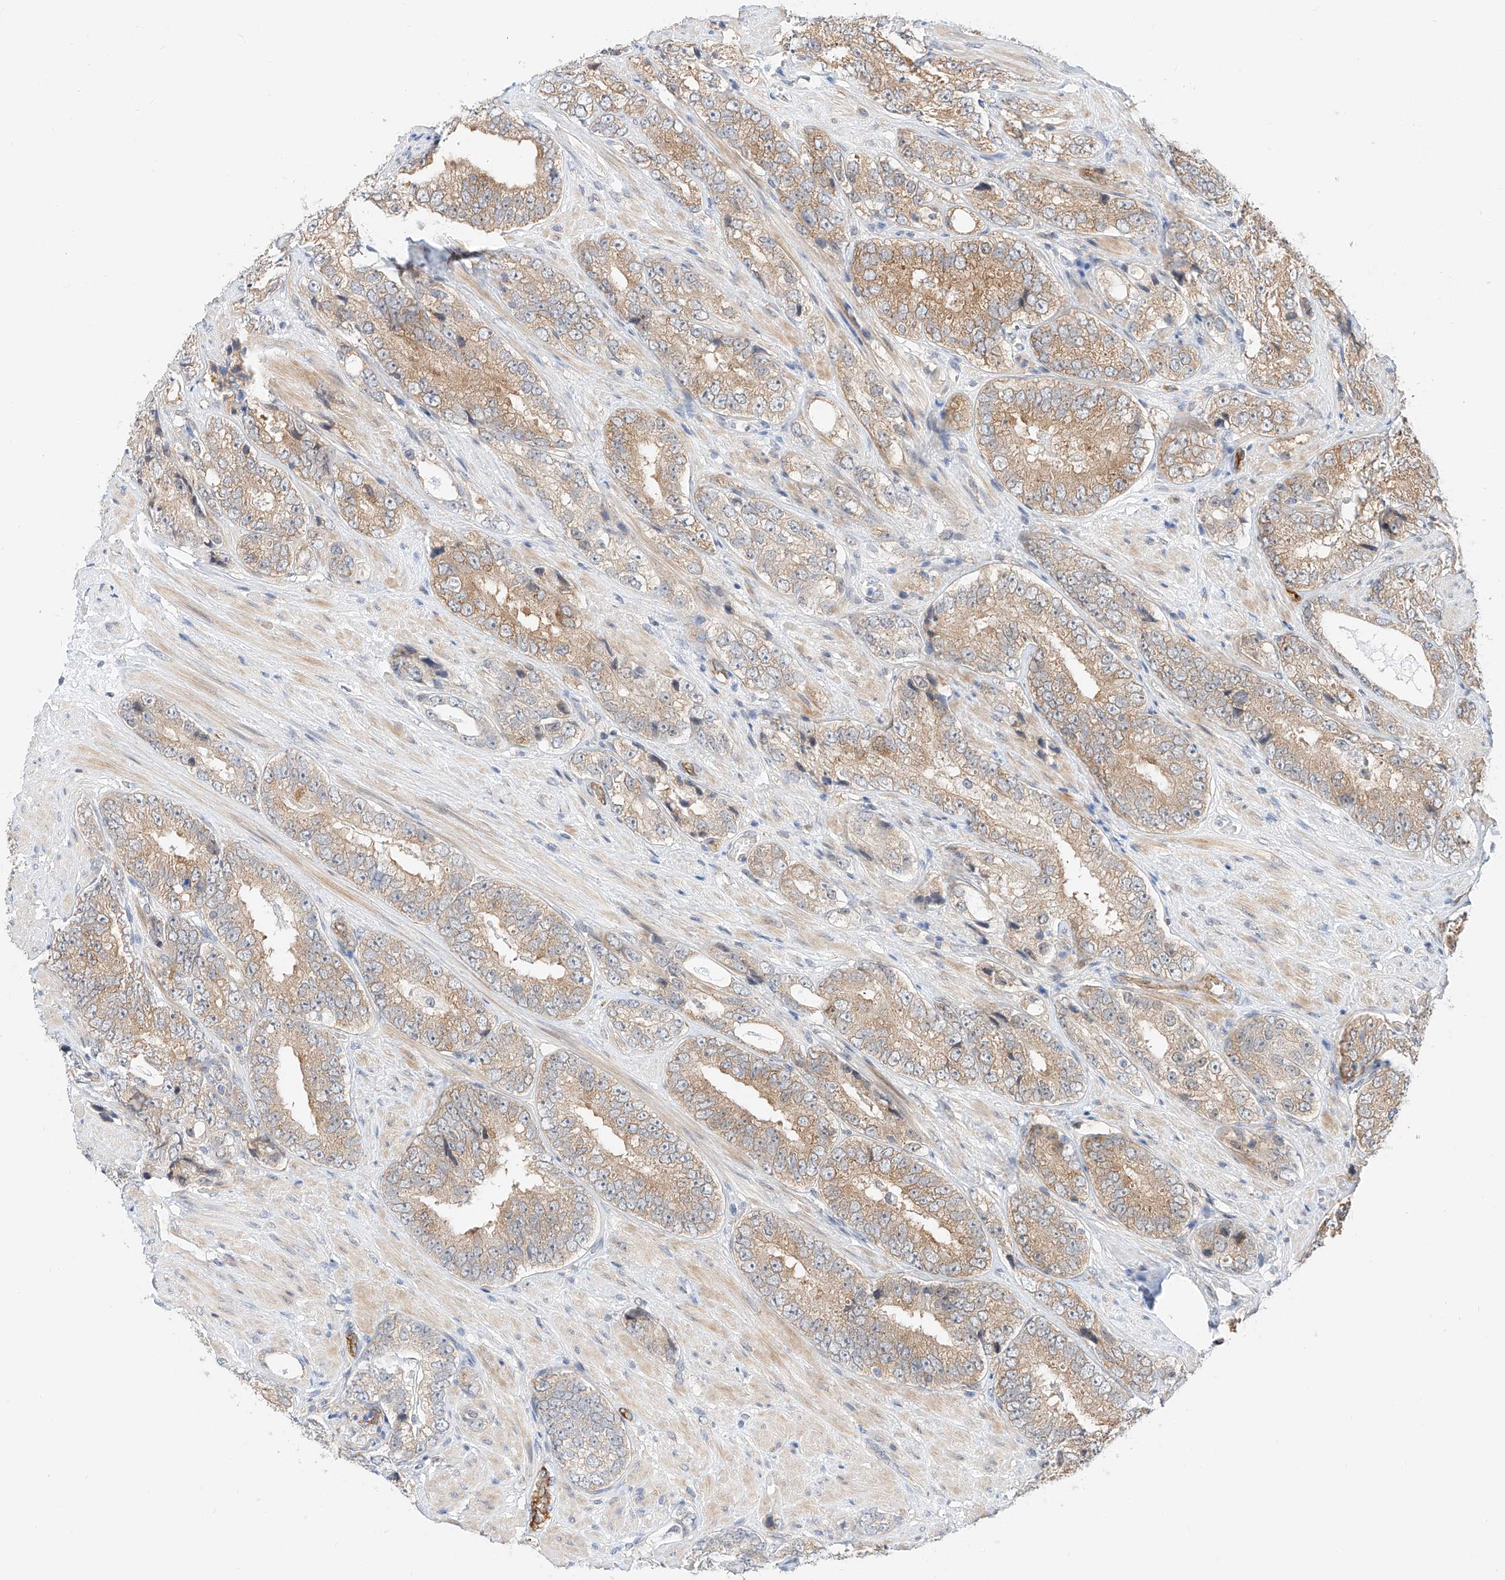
{"staining": {"intensity": "moderate", "quantity": "25%-75%", "location": "cytoplasmic/membranous"}, "tissue": "prostate cancer", "cell_type": "Tumor cells", "image_type": "cancer", "snomed": [{"axis": "morphology", "description": "Adenocarcinoma, High grade"}, {"axis": "topography", "description": "Prostate"}], "caption": "DAB (3,3'-diaminobenzidine) immunohistochemical staining of human prostate high-grade adenocarcinoma displays moderate cytoplasmic/membranous protein staining in about 25%-75% of tumor cells.", "gene": "CARMIL1", "patient": {"sex": "male", "age": 56}}